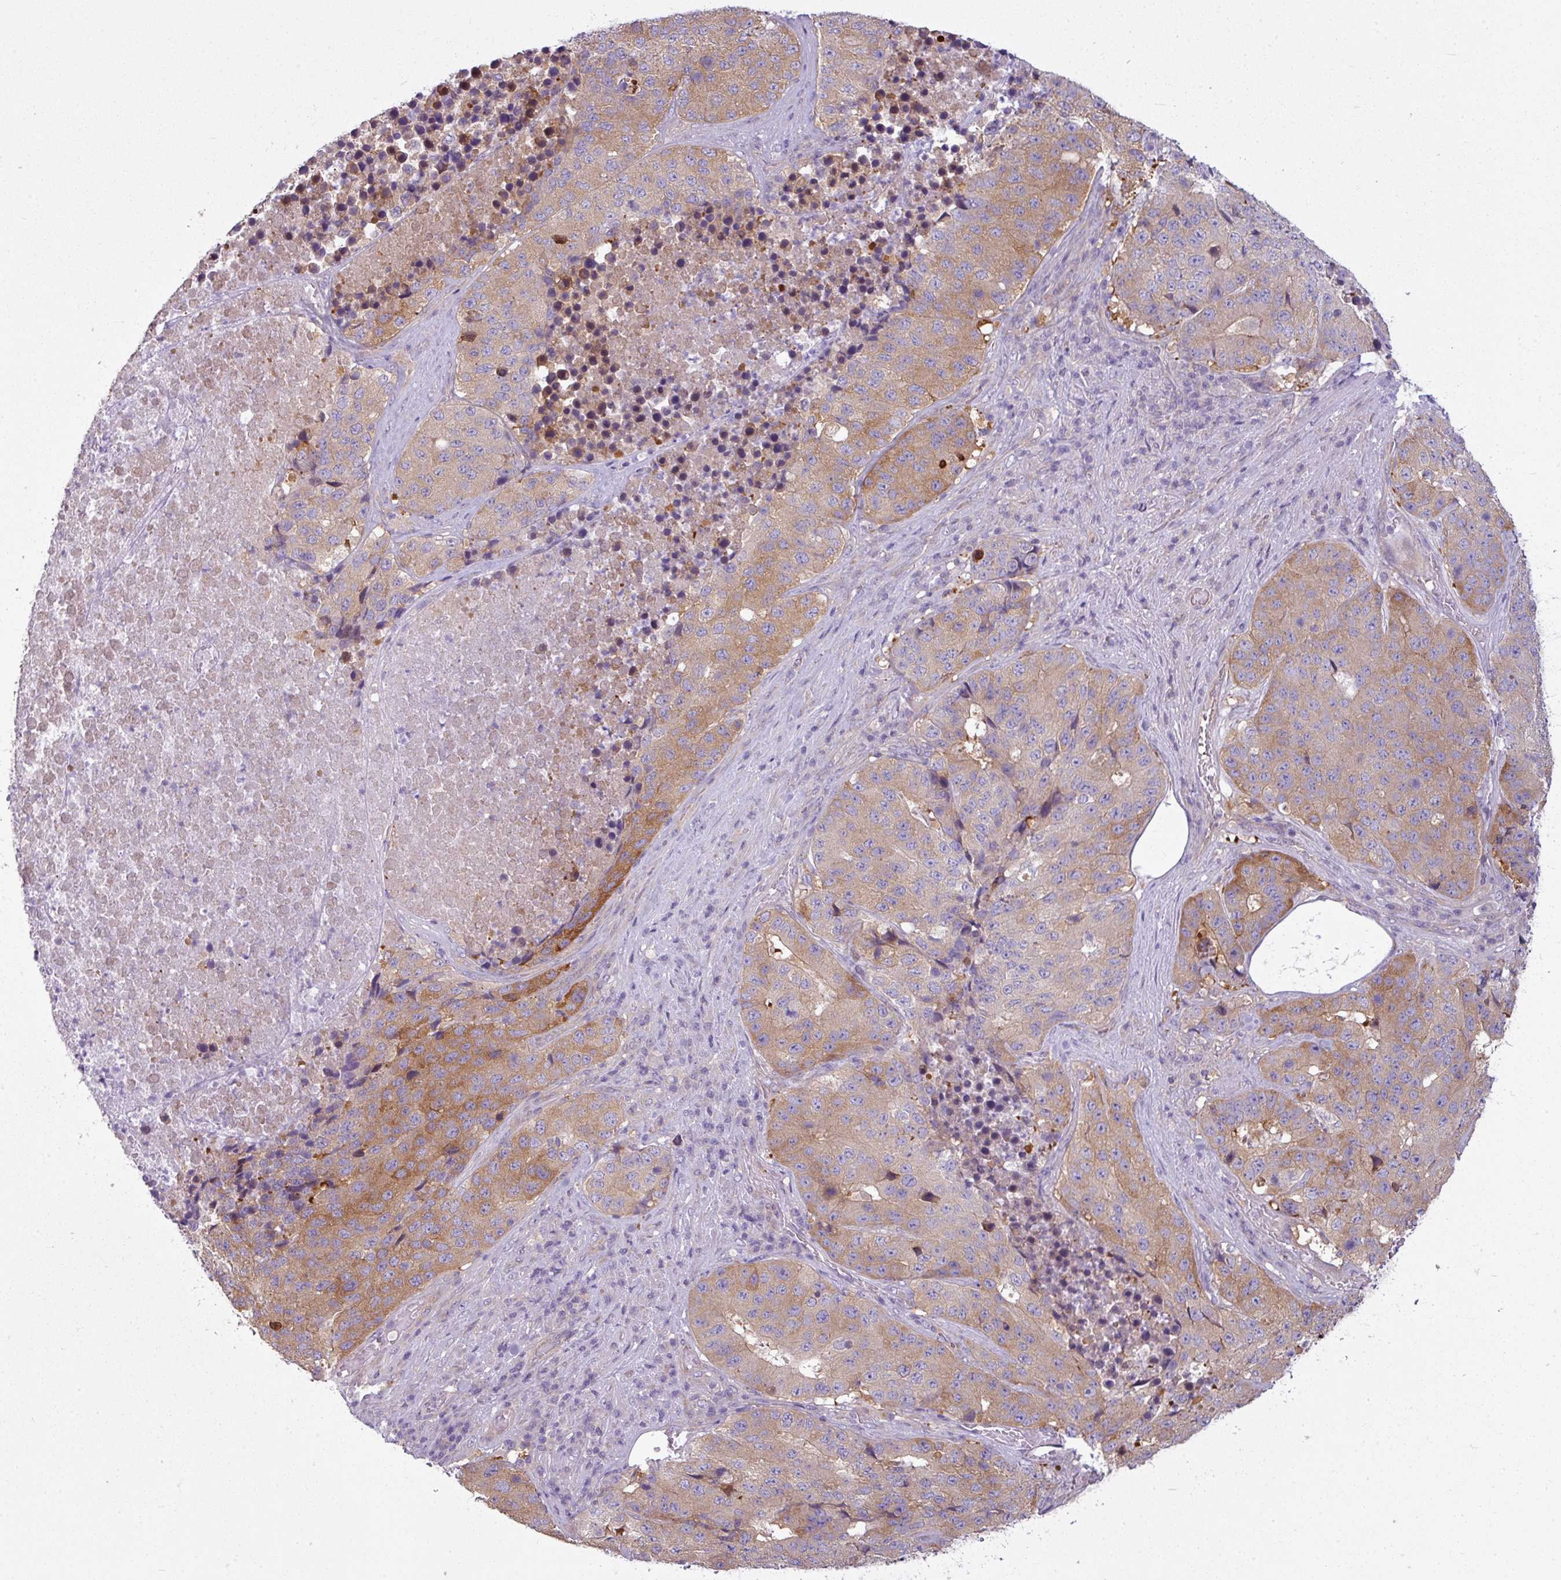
{"staining": {"intensity": "moderate", "quantity": "25%-75%", "location": "cytoplasmic/membranous"}, "tissue": "stomach cancer", "cell_type": "Tumor cells", "image_type": "cancer", "snomed": [{"axis": "morphology", "description": "Adenocarcinoma, NOS"}, {"axis": "topography", "description": "Stomach"}], "caption": "Human stomach cancer (adenocarcinoma) stained with a protein marker exhibits moderate staining in tumor cells.", "gene": "CAMK2B", "patient": {"sex": "male", "age": 71}}